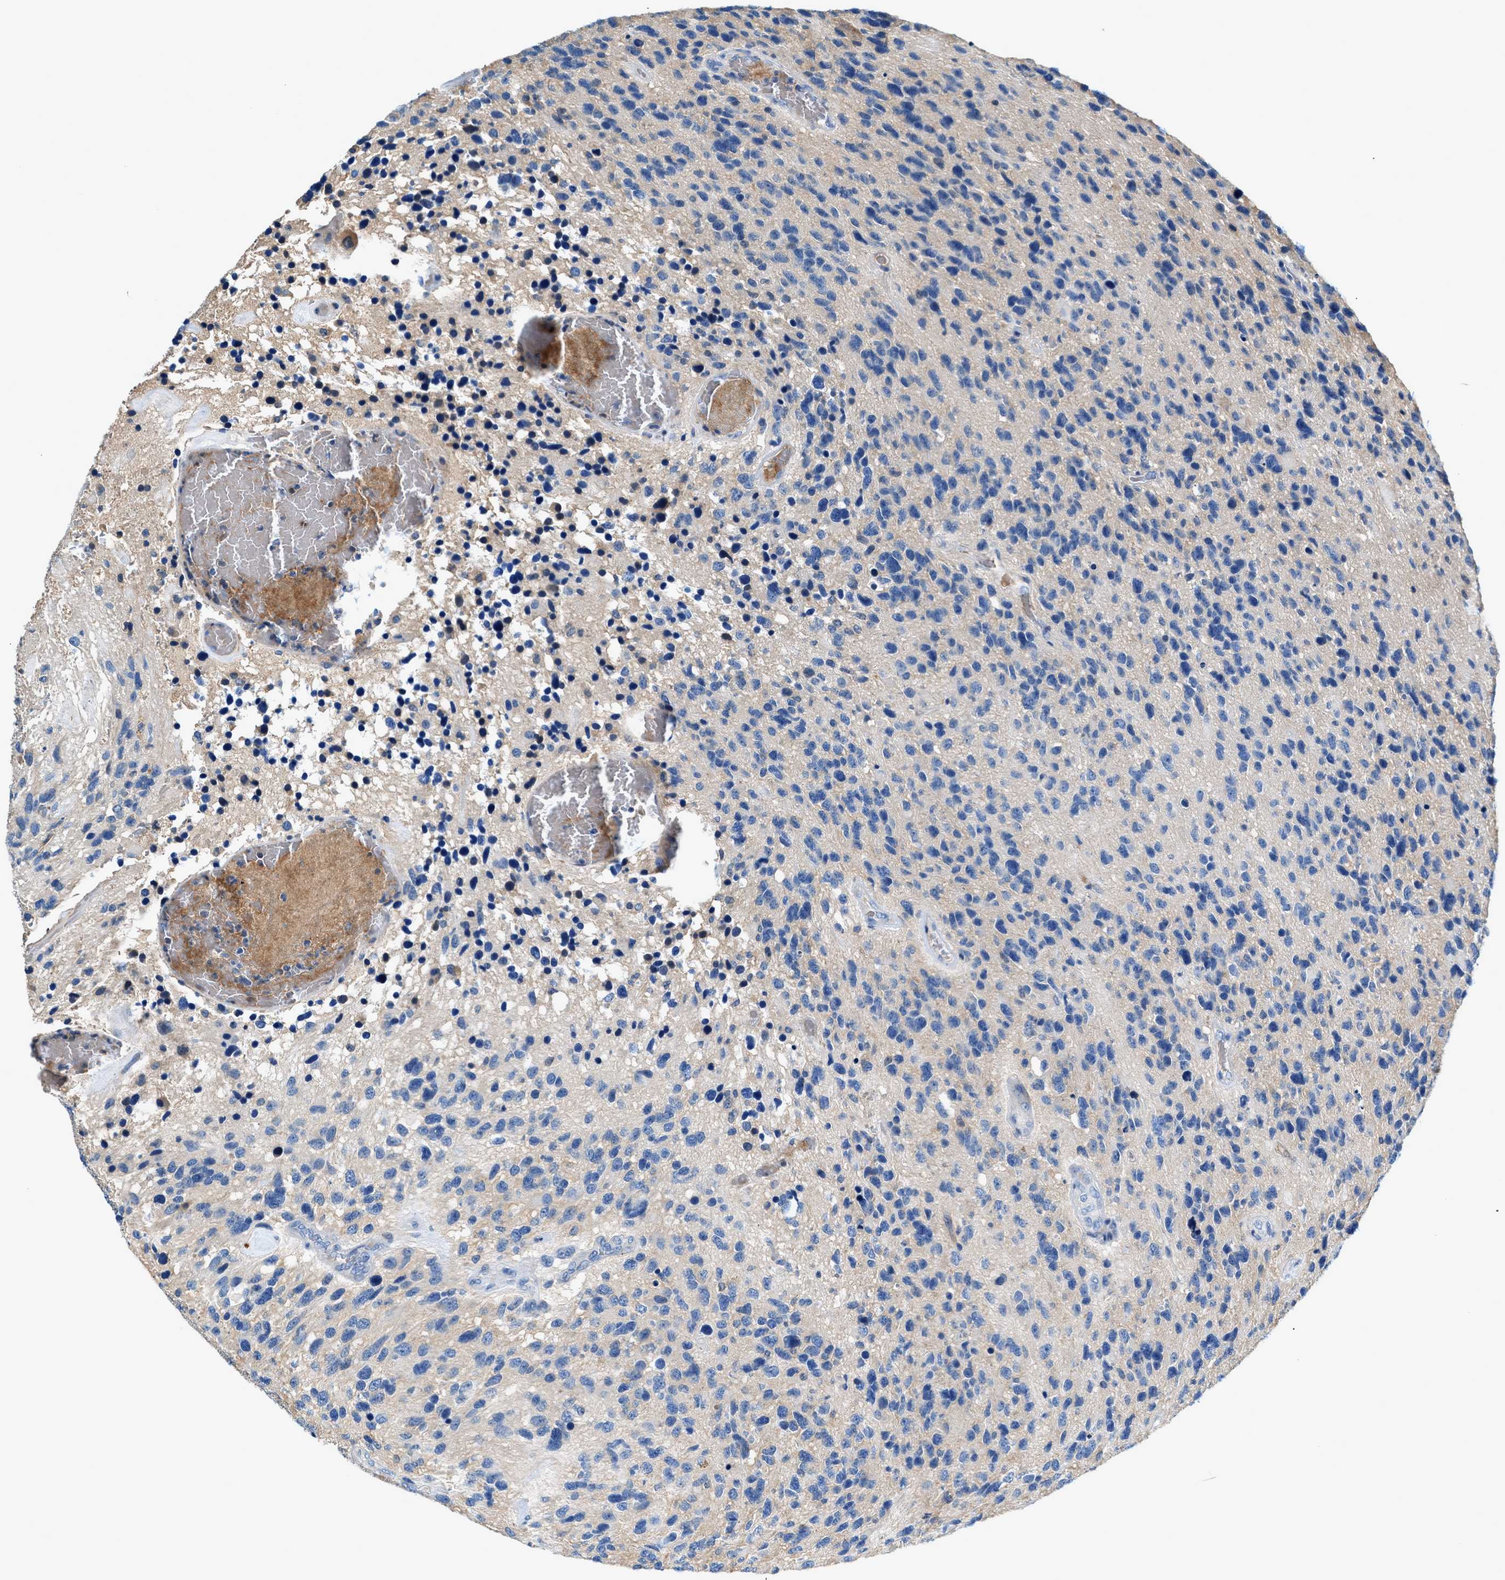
{"staining": {"intensity": "negative", "quantity": "none", "location": "none"}, "tissue": "glioma", "cell_type": "Tumor cells", "image_type": "cancer", "snomed": [{"axis": "morphology", "description": "Glioma, malignant, High grade"}, {"axis": "topography", "description": "Brain"}], "caption": "The immunohistochemistry (IHC) micrograph has no significant staining in tumor cells of glioma tissue. (DAB IHC, high magnification).", "gene": "RWDD2B", "patient": {"sex": "female", "age": 58}}